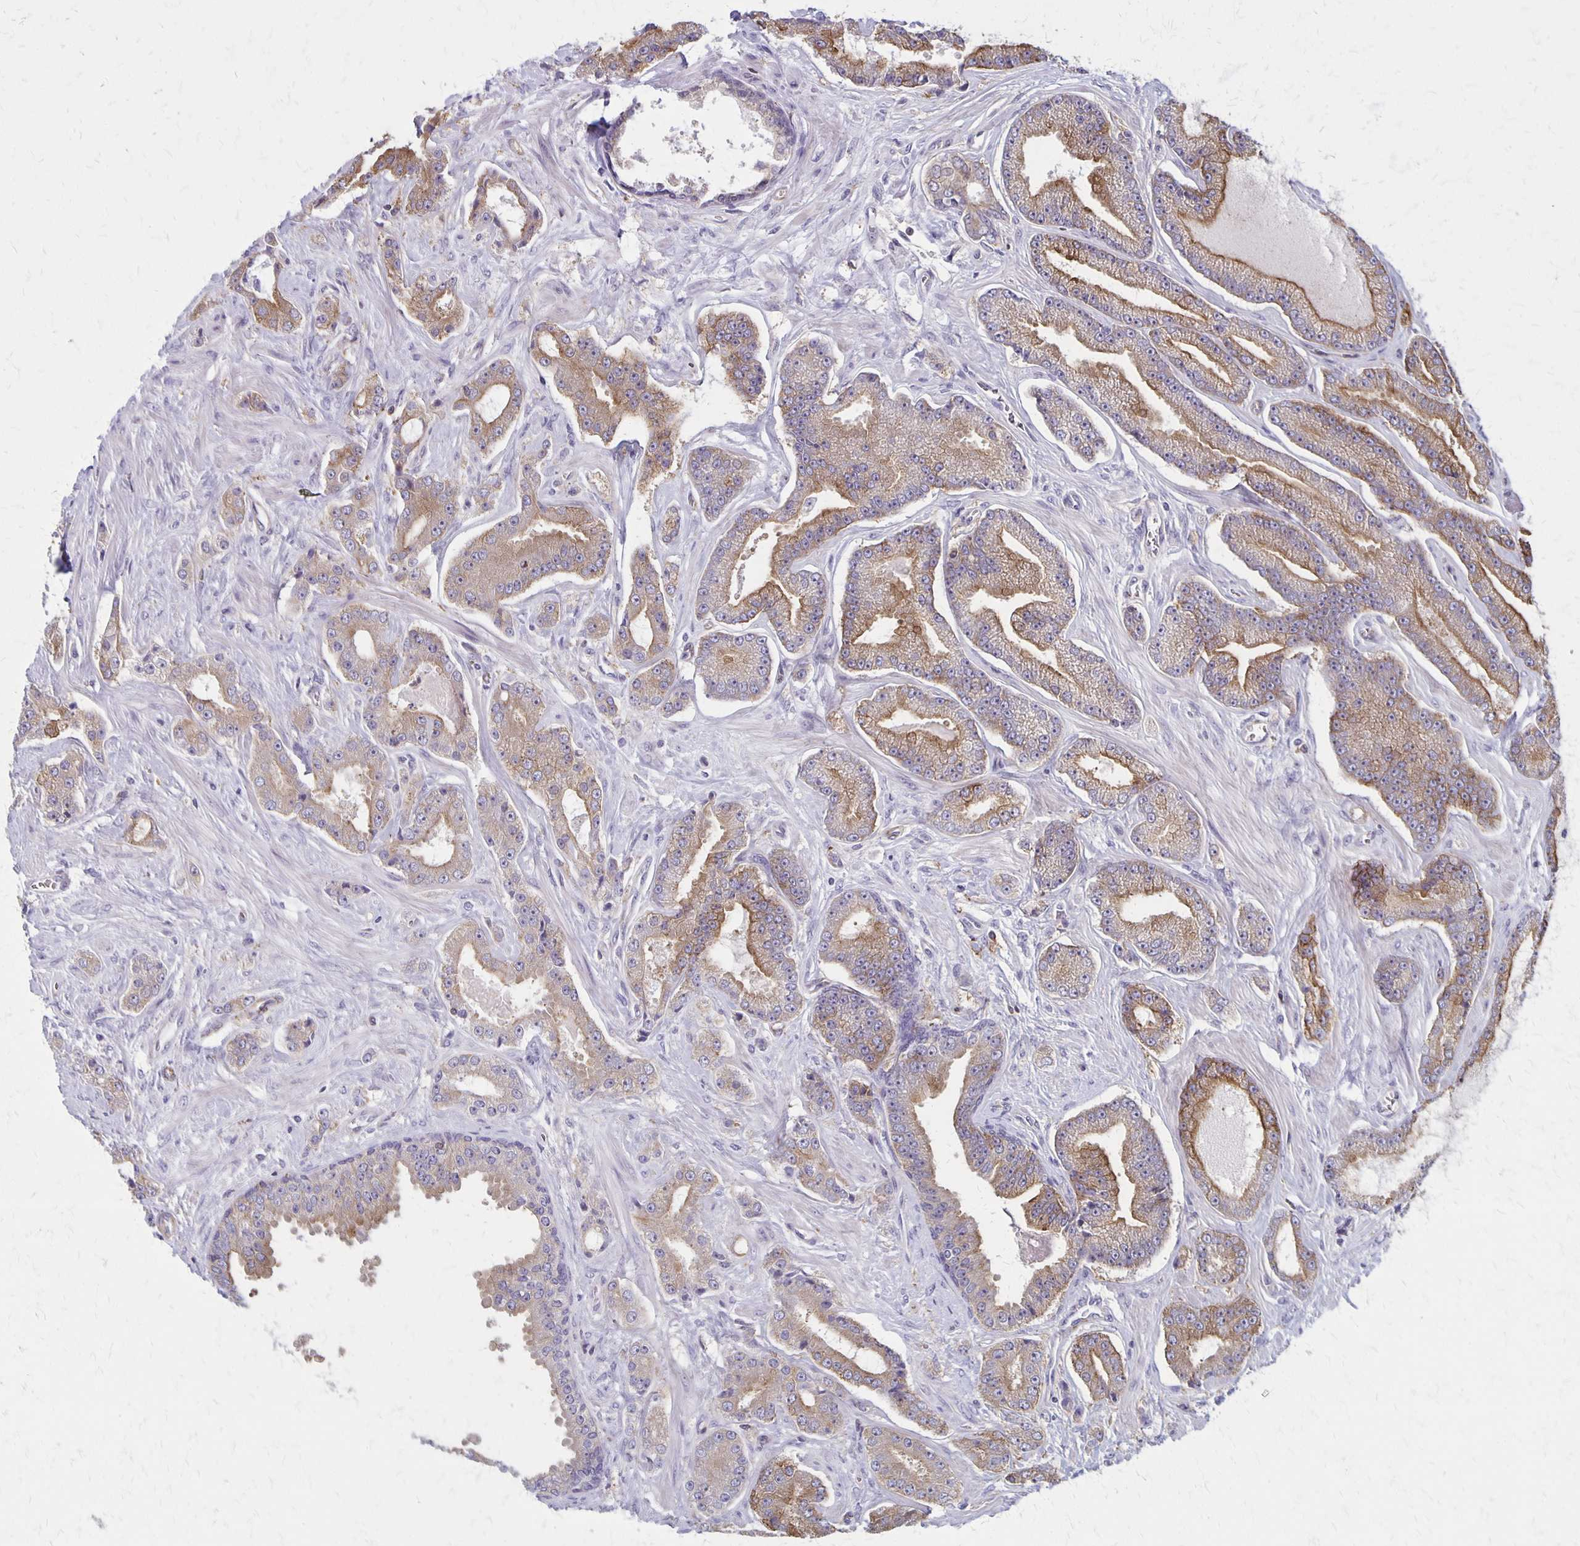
{"staining": {"intensity": "moderate", "quantity": "25%-75%", "location": "cytoplasmic/membranous"}, "tissue": "prostate cancer", "cell_type": "Tumor cells", "image_type": "cancer", "snomed": [{"axis": "morphology", "description": "Adenocarcinoma, Low grade"}, {"axis": "topography", "description": "Prostate"}], "caption": "Adenocarcinoma (low-grade) (prostate) stained for a protein (brown) reveals moderate cytoplasmic/membranous positive positivity in about 25%-75% of tumor cells.", "gene": "SEPTIN5", "patient": {"sex": "male", "age": 55}}